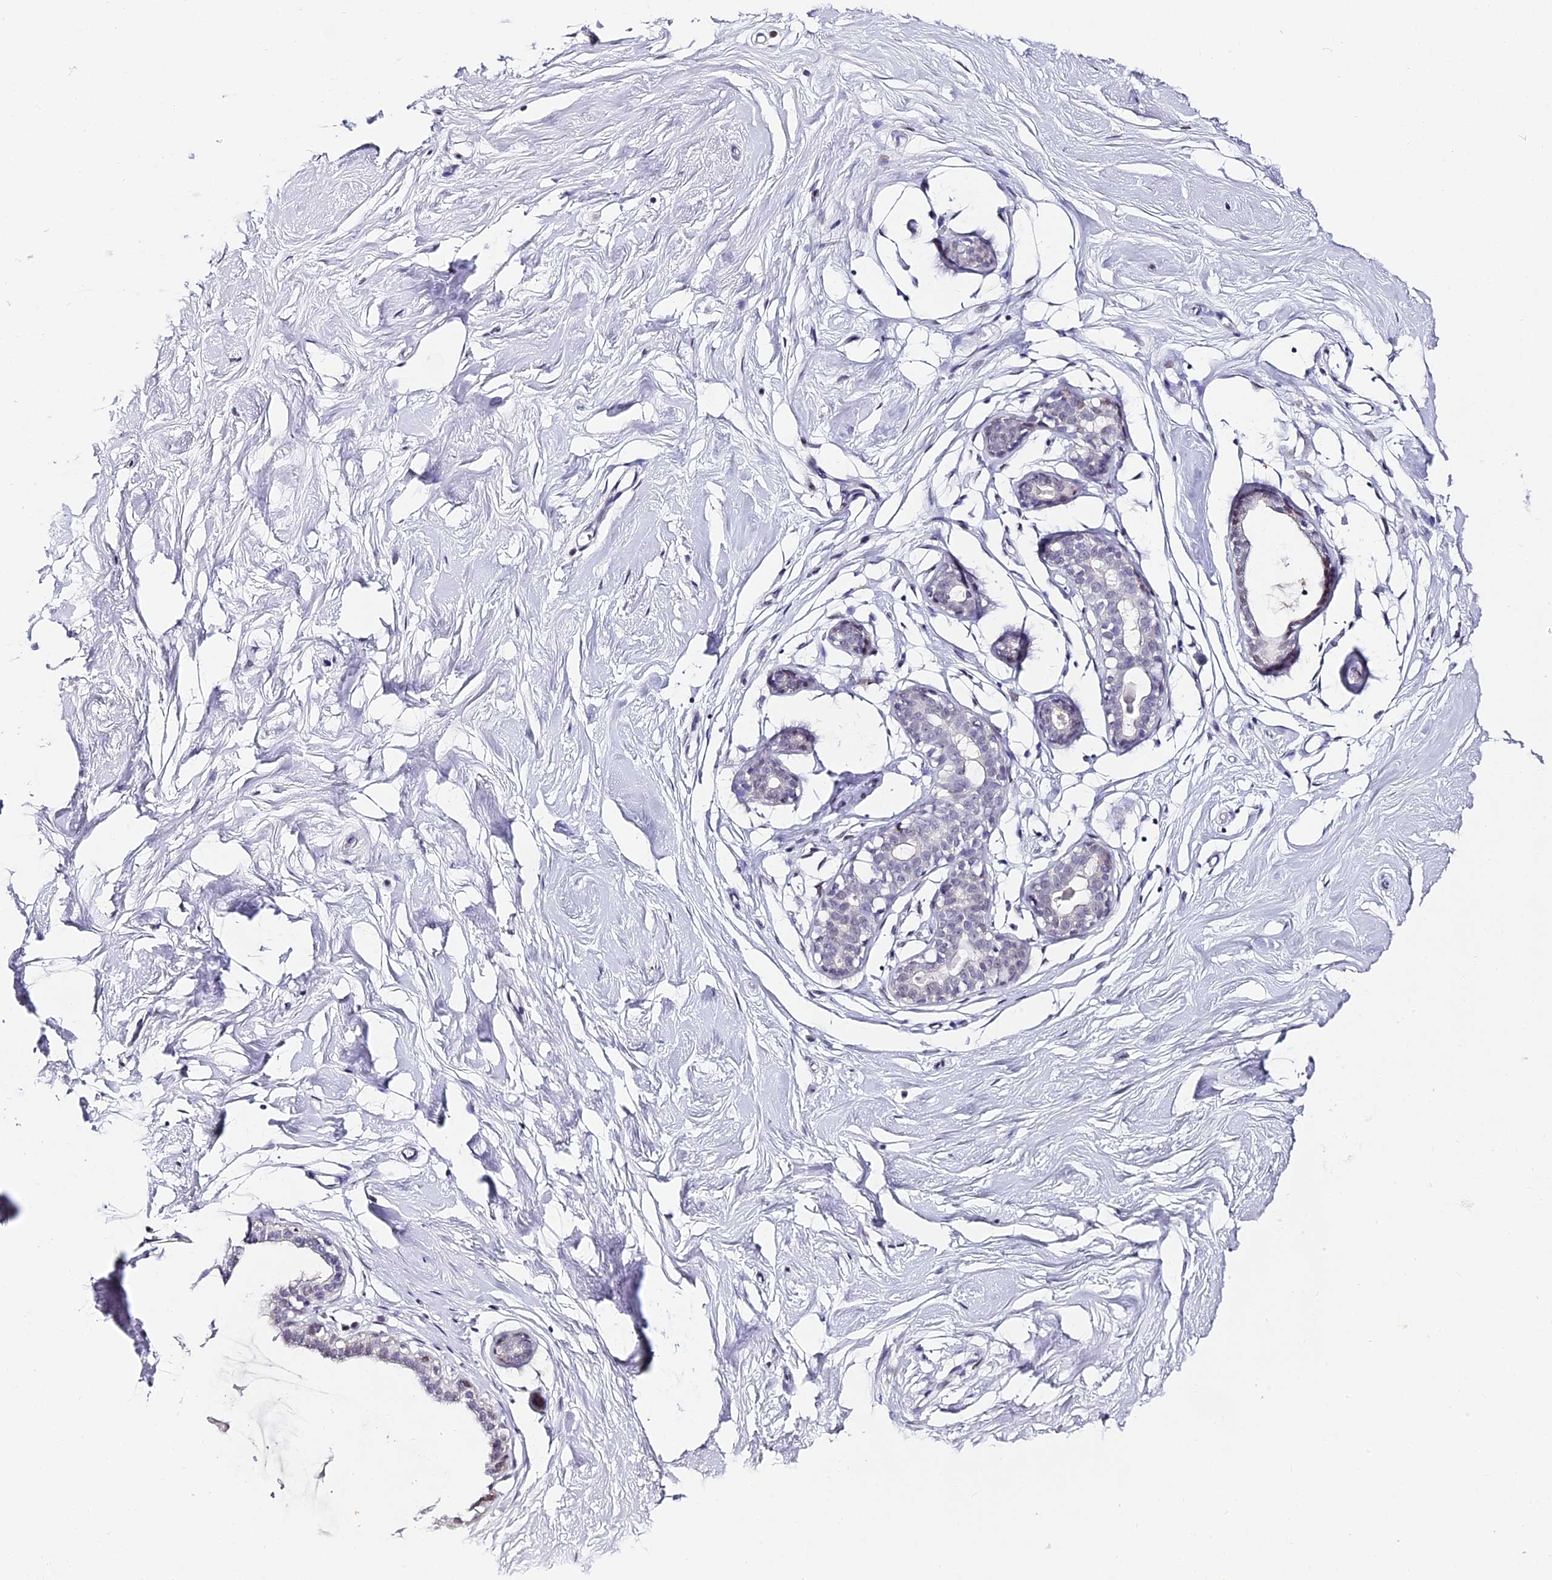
{"staining": {"intensity": "negative", "quantity": "none", "location": "none"}, "tissue": "breast", "cell_type": "Adipocytes", "image_type": "normal", "snomed": [{"axis": "morphology", "description": "Normal tissue, NOS"}, {"axis": "morphology", "description": "Adenoma, NOS"}, {"axis": "topography", "description": "Breast"}], "caption": "Immunohistochemistry (IHC) image of normal breast: human breast stained with DAB reveals no significant protein expression in adipocytes.", "gene": "ABHD14A", "patient": {"sex": "female", "age": 23}}